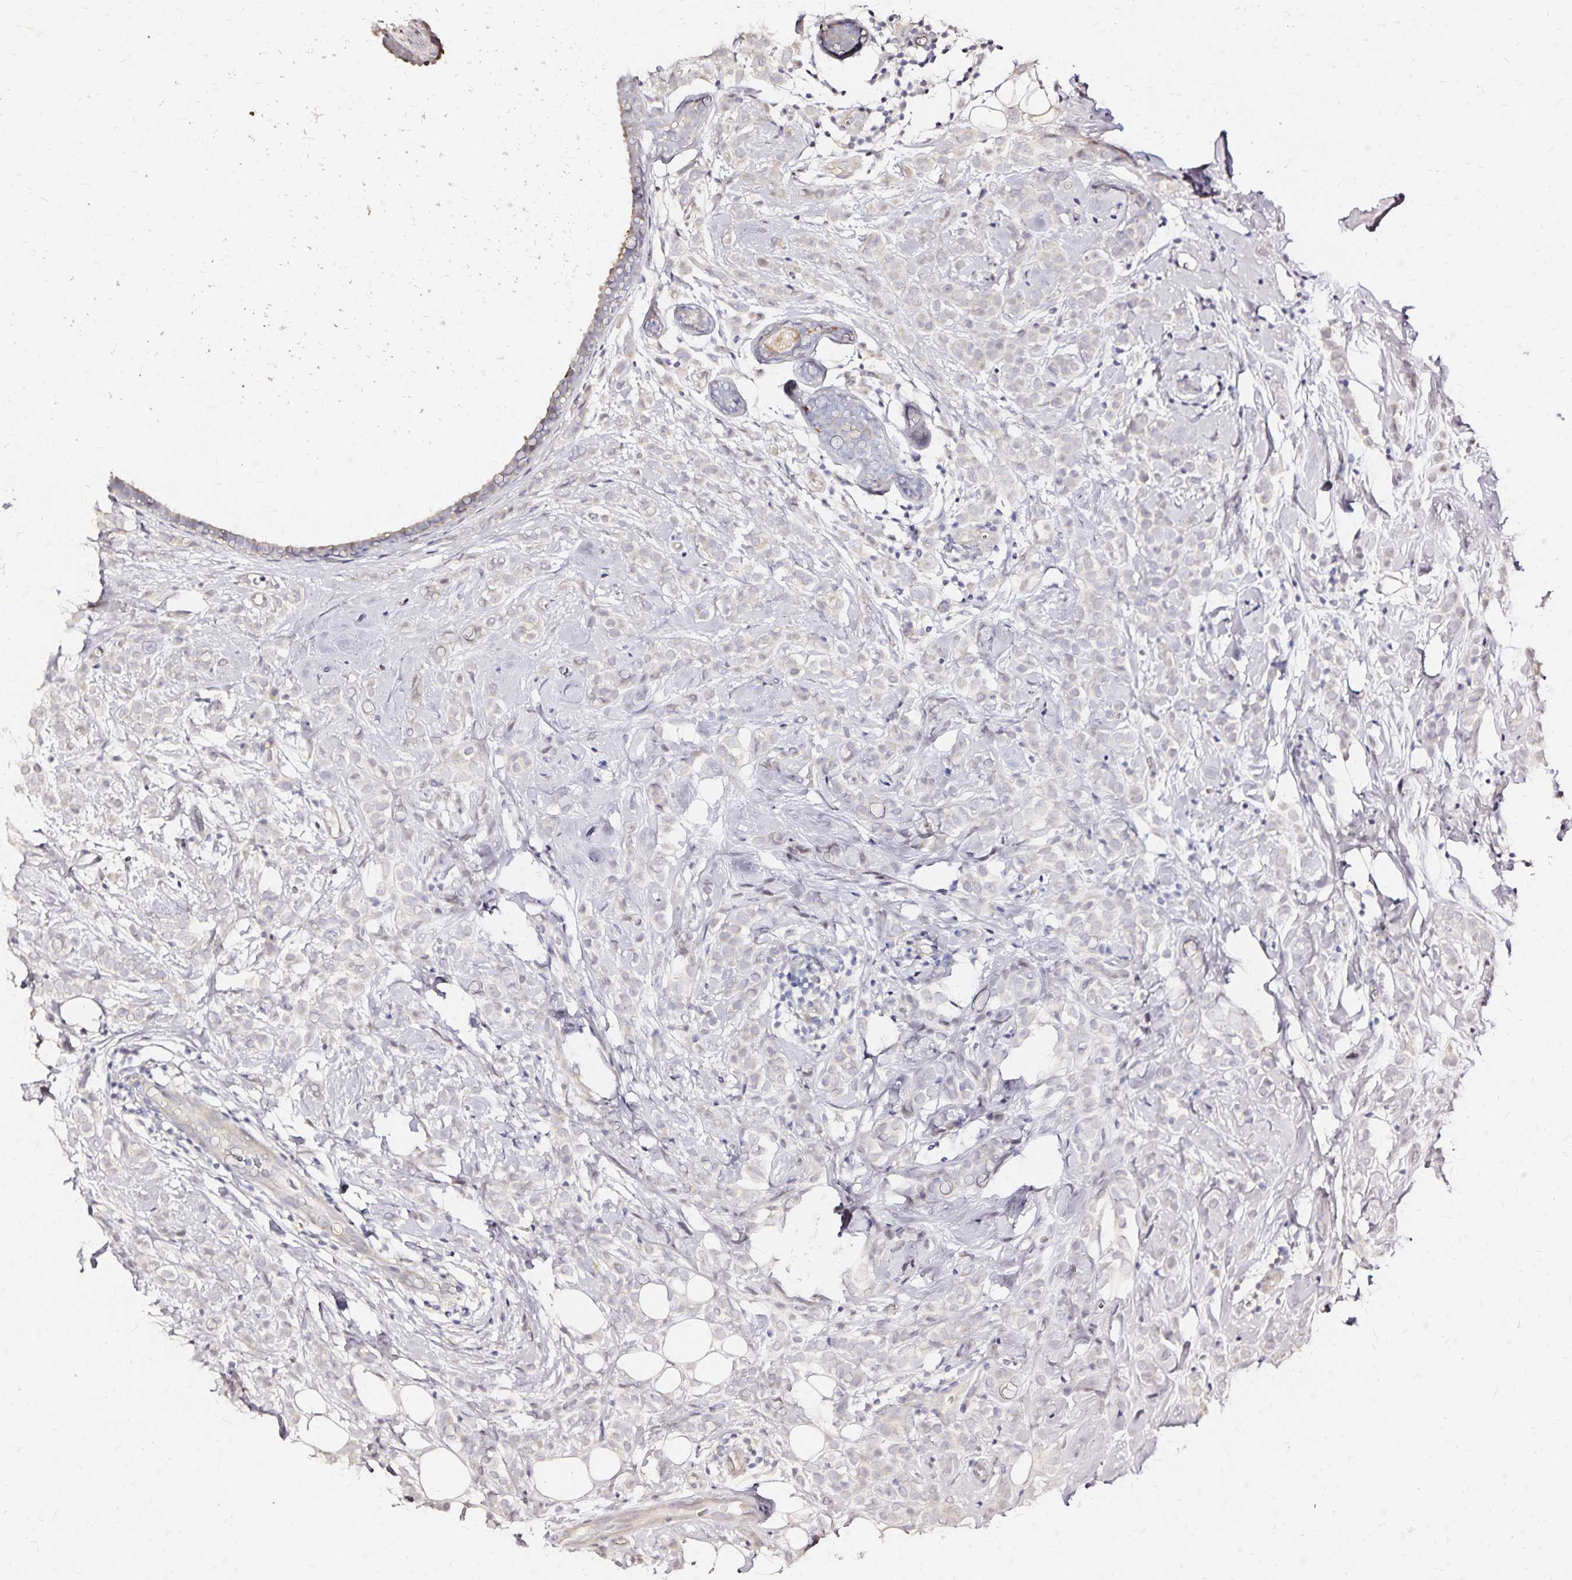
{"staining": {"intensity": "negative", "quantity": "none", "location": "none"}, "tissue": "breast cancer", "cell_type": "Tumor cells", "image_type": "cancer", "snomed": [{"axis": "morphology", "description": "Lobular carcinoma"}, {"axis": "topography", "description": "Breast"}], "caption": "Tumor cells are negative for brown protein staining in lobular carcinoma (breast). The staining is performed using DAB brown chromogen with nuclei counter-stained in using hematoxylin.", "gene": "SLC5A1", "patient": {"sex": "female", "age": 49}}